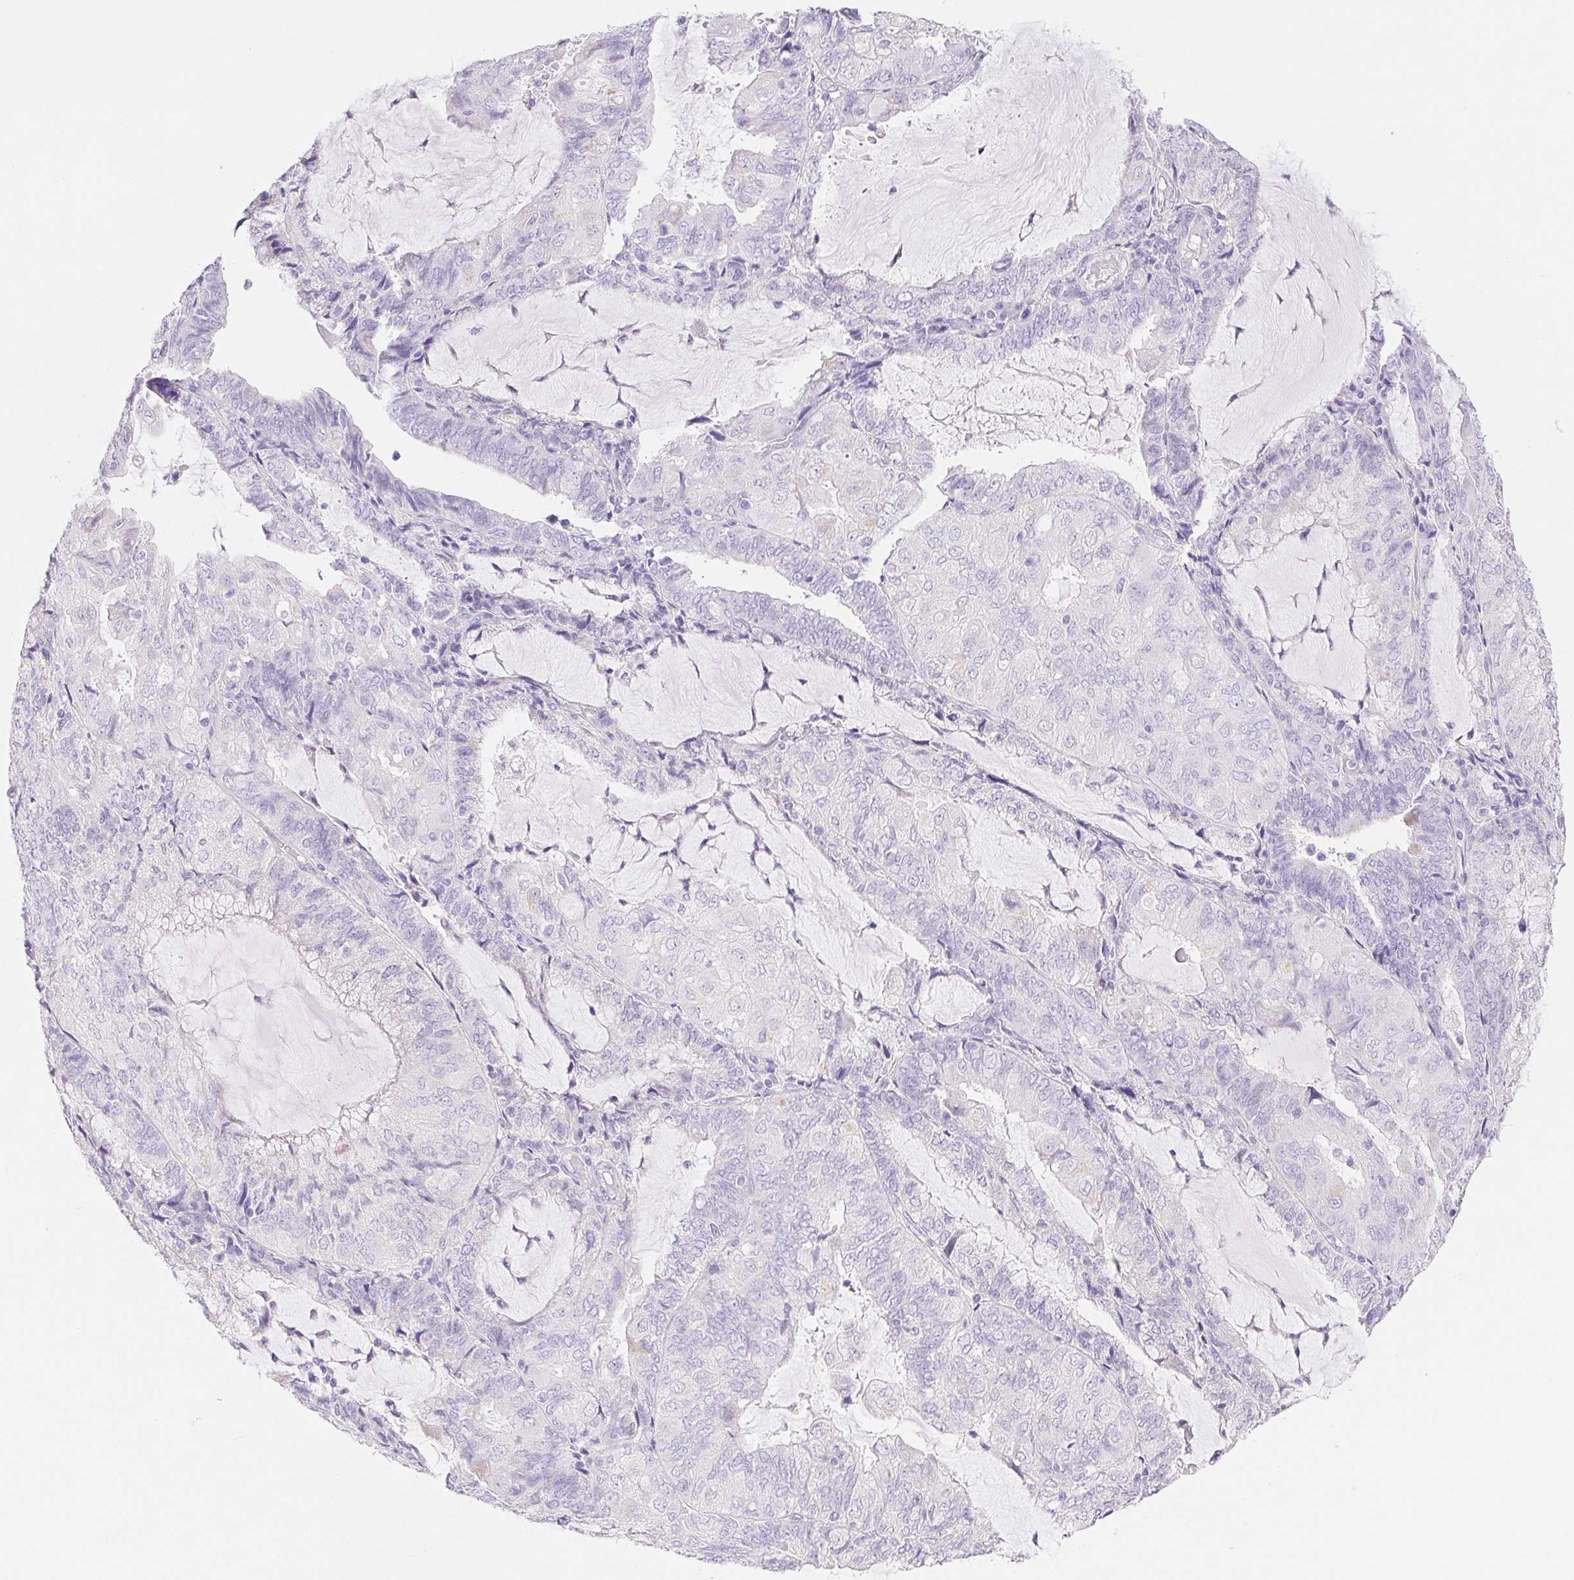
{"staining": {"intensity": "negative", "quantity": "none", "location": "none"}, "tissue": "endometrial cancer", "cell_type": "Tumor cells", "image_type": "cancer", "snomed": [{"axis": "morphology", "description": "Adenocarcinoma, NOS"}, {"axis": "topography", "description": "Endometrium"}], "caption": "There is no significant expression in tumor cells of endometrial cancer.", "gene": "PNLIP", "patient": {"sex": "female", "age": 81}}